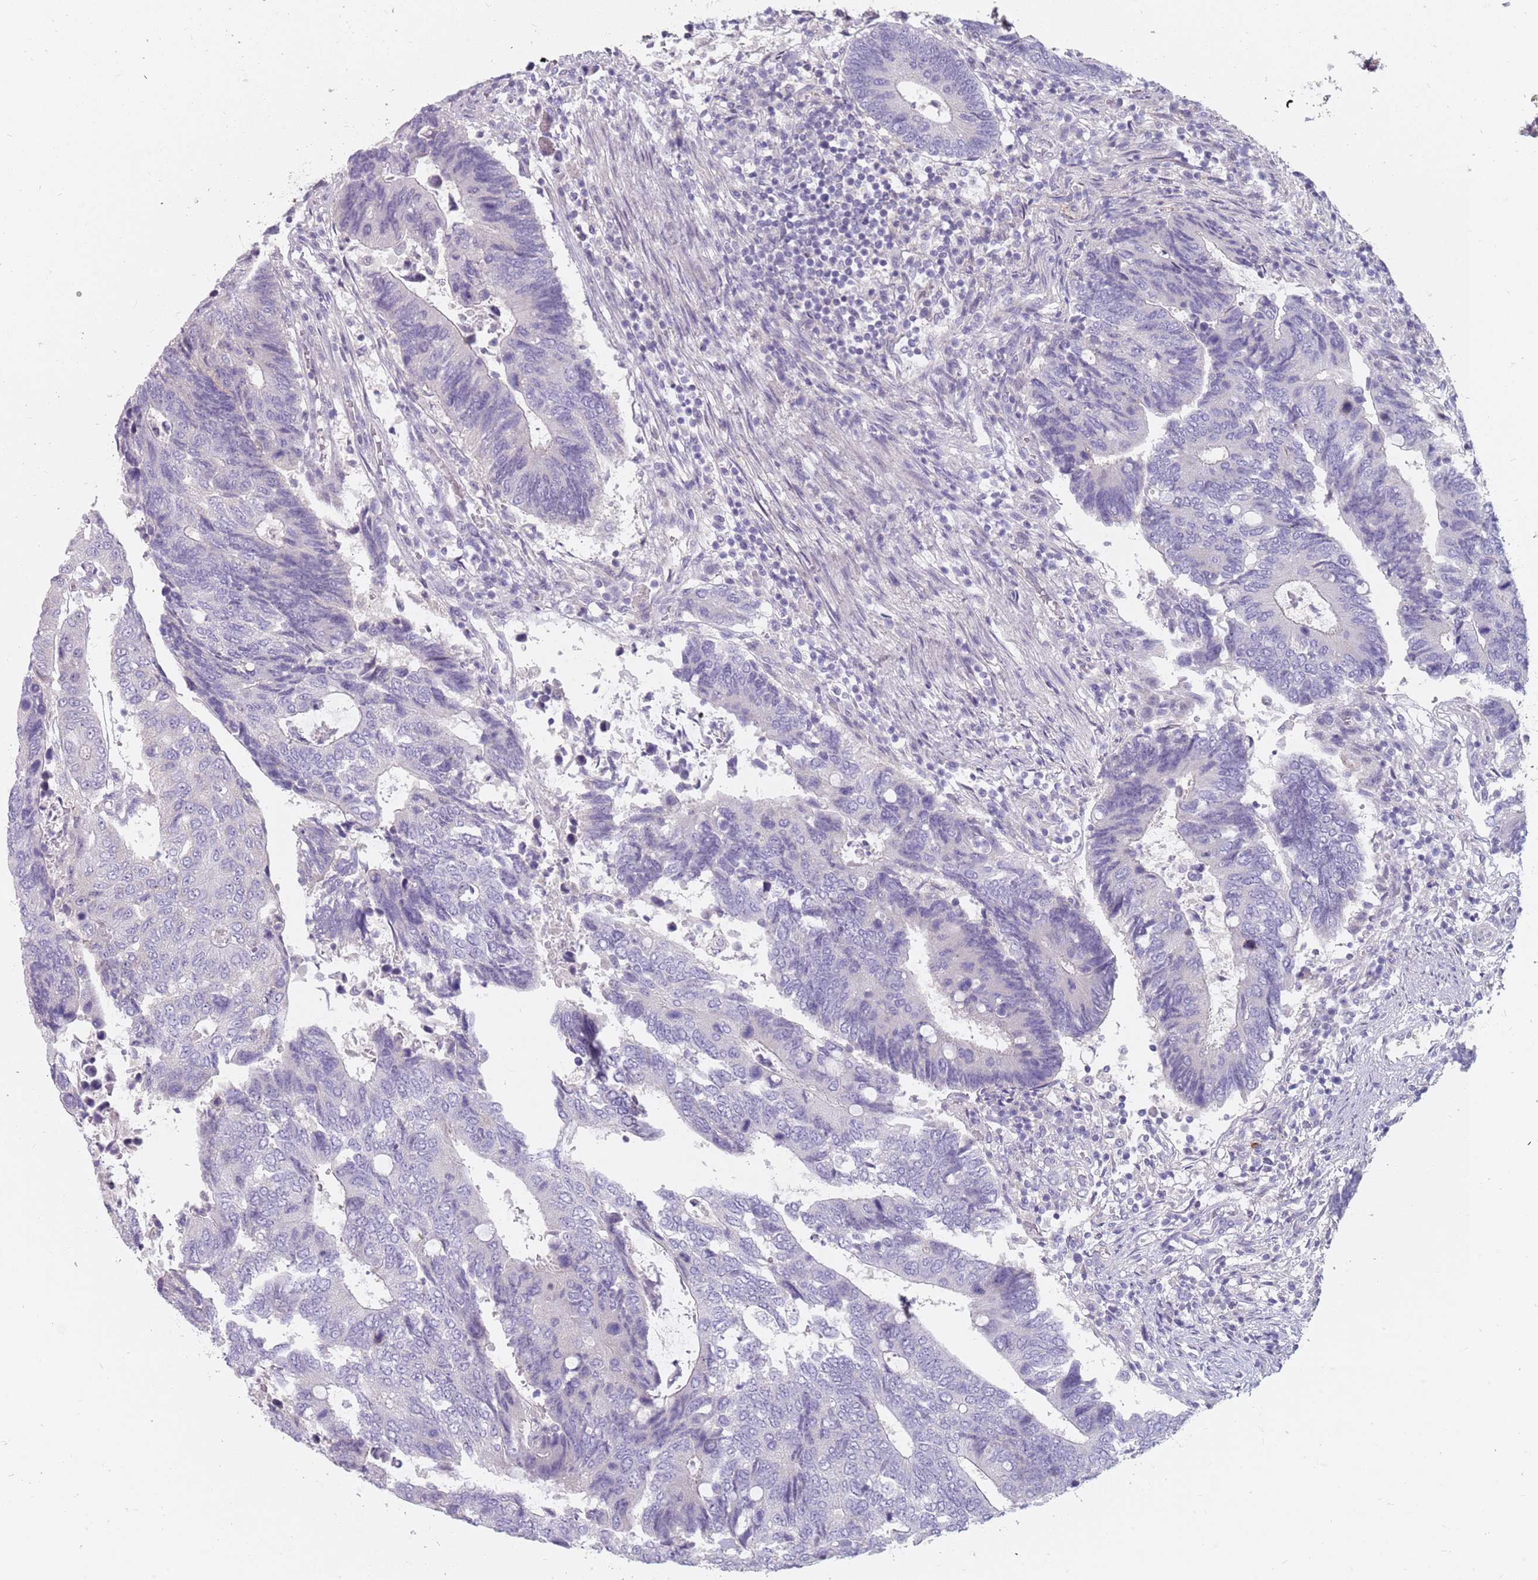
{"staining": {"intensity": "negative", "quantity": "none", "location": "none"}, "tissue": "colorectal cancer", "cell_type": "Tumor cells", "image_type": "cancer", "snomed": [{"axis": "morphology", "description": "Adenocarcinoma, NOS"}, {"axis": "topography", "description": "Colon"}], "caption": "Protein analysis of adenocarcinoma (colorectal) demonstrates no significant staining in tumor cells.", "gene": "DDX4", "patient": {"sex": "male", "age": 87}}